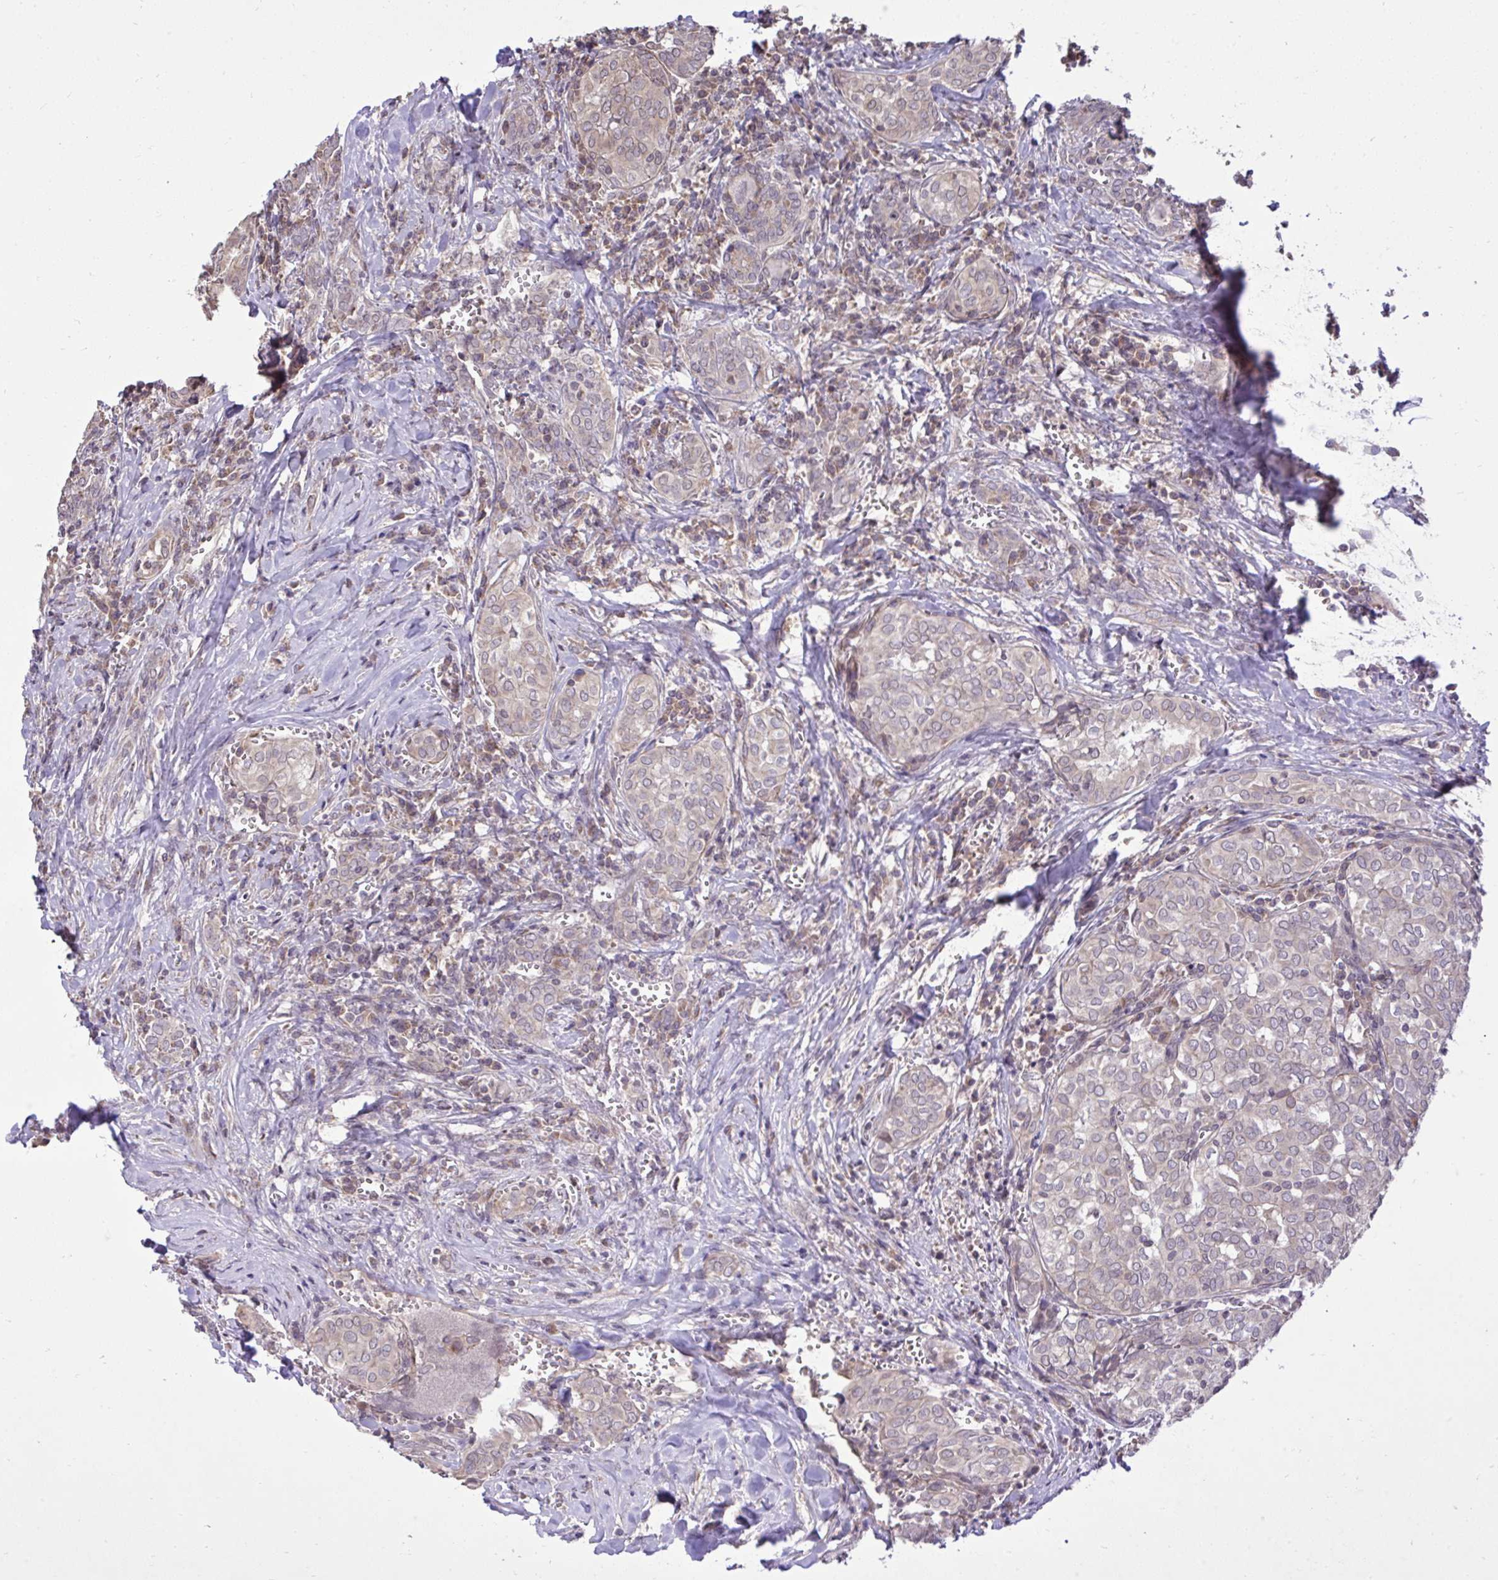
{"staining": {"intensity": "weak", "quantity": "25%-75%", "location": "cytoplasmic/membranous"}, "tissue": "thyroid cancer", "cell_type": "Tumor cells", "image_type": "cancer", "snomed": [{"axis": "morphology", "description": "Papillary adenocarcinoma, NOS"}, {"axis": "topography", "description": "Thyroid gland"}], "caption": "Protein analysis of thyroid cancer (papillary adenocarcinoma) tissue demonstrates weak cytoplasmic/membranous staining in approximately 25%-75% of tumor cells.", "gene": "CYP20A1", "patient": {"sex": "female", "age": 30}}